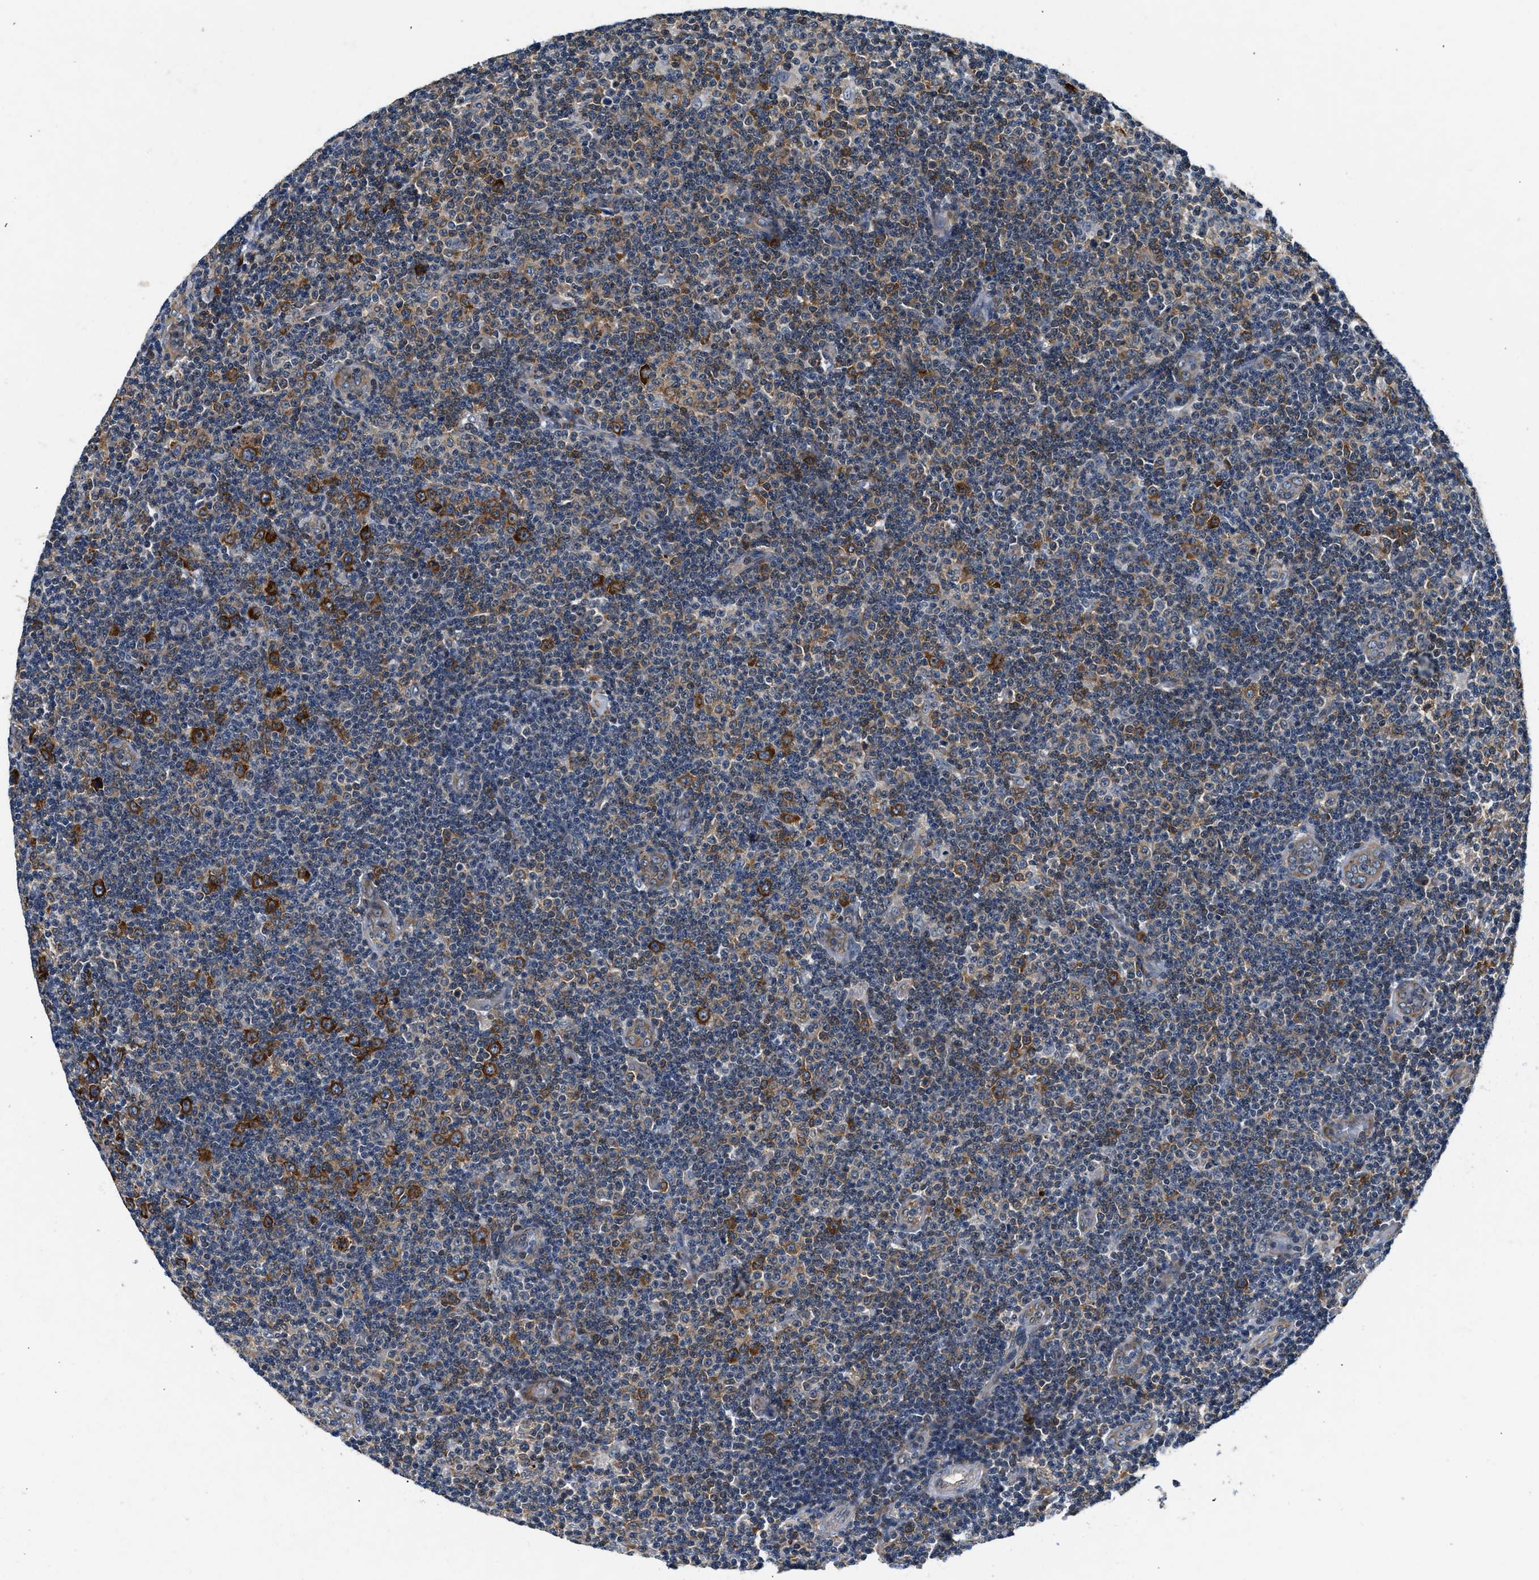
{"staining": {"intensity": "moderate", "quantity": "25%-75%", "location": "cytoplasmic/membranous"}, "tissue": "lymphoma", "cell_type": "Tumor cells", "image_type": "cancer", "snomed": [{"axis": "morphology", "description": "Malignant lymphoma, non-Hodgkin's type, Low grade"}, {"axis": "topography", "description": "Lymph node"}], "caption": "Immunohistochemical staining of human malignant lymphoma, non-Hodgkin's type (low-grade) reveals moderate cytoplasmic/membranous protein staining in approximately 25%-75% of tumor cells. Using DAB (3,3'-diaminobenzidine) (brown) and hematoxylin (blue) stains, captured at high magnification using brightfield microscopy.", "gene": "PA2G4", "patient": {"sex": "male", "age": 83}}